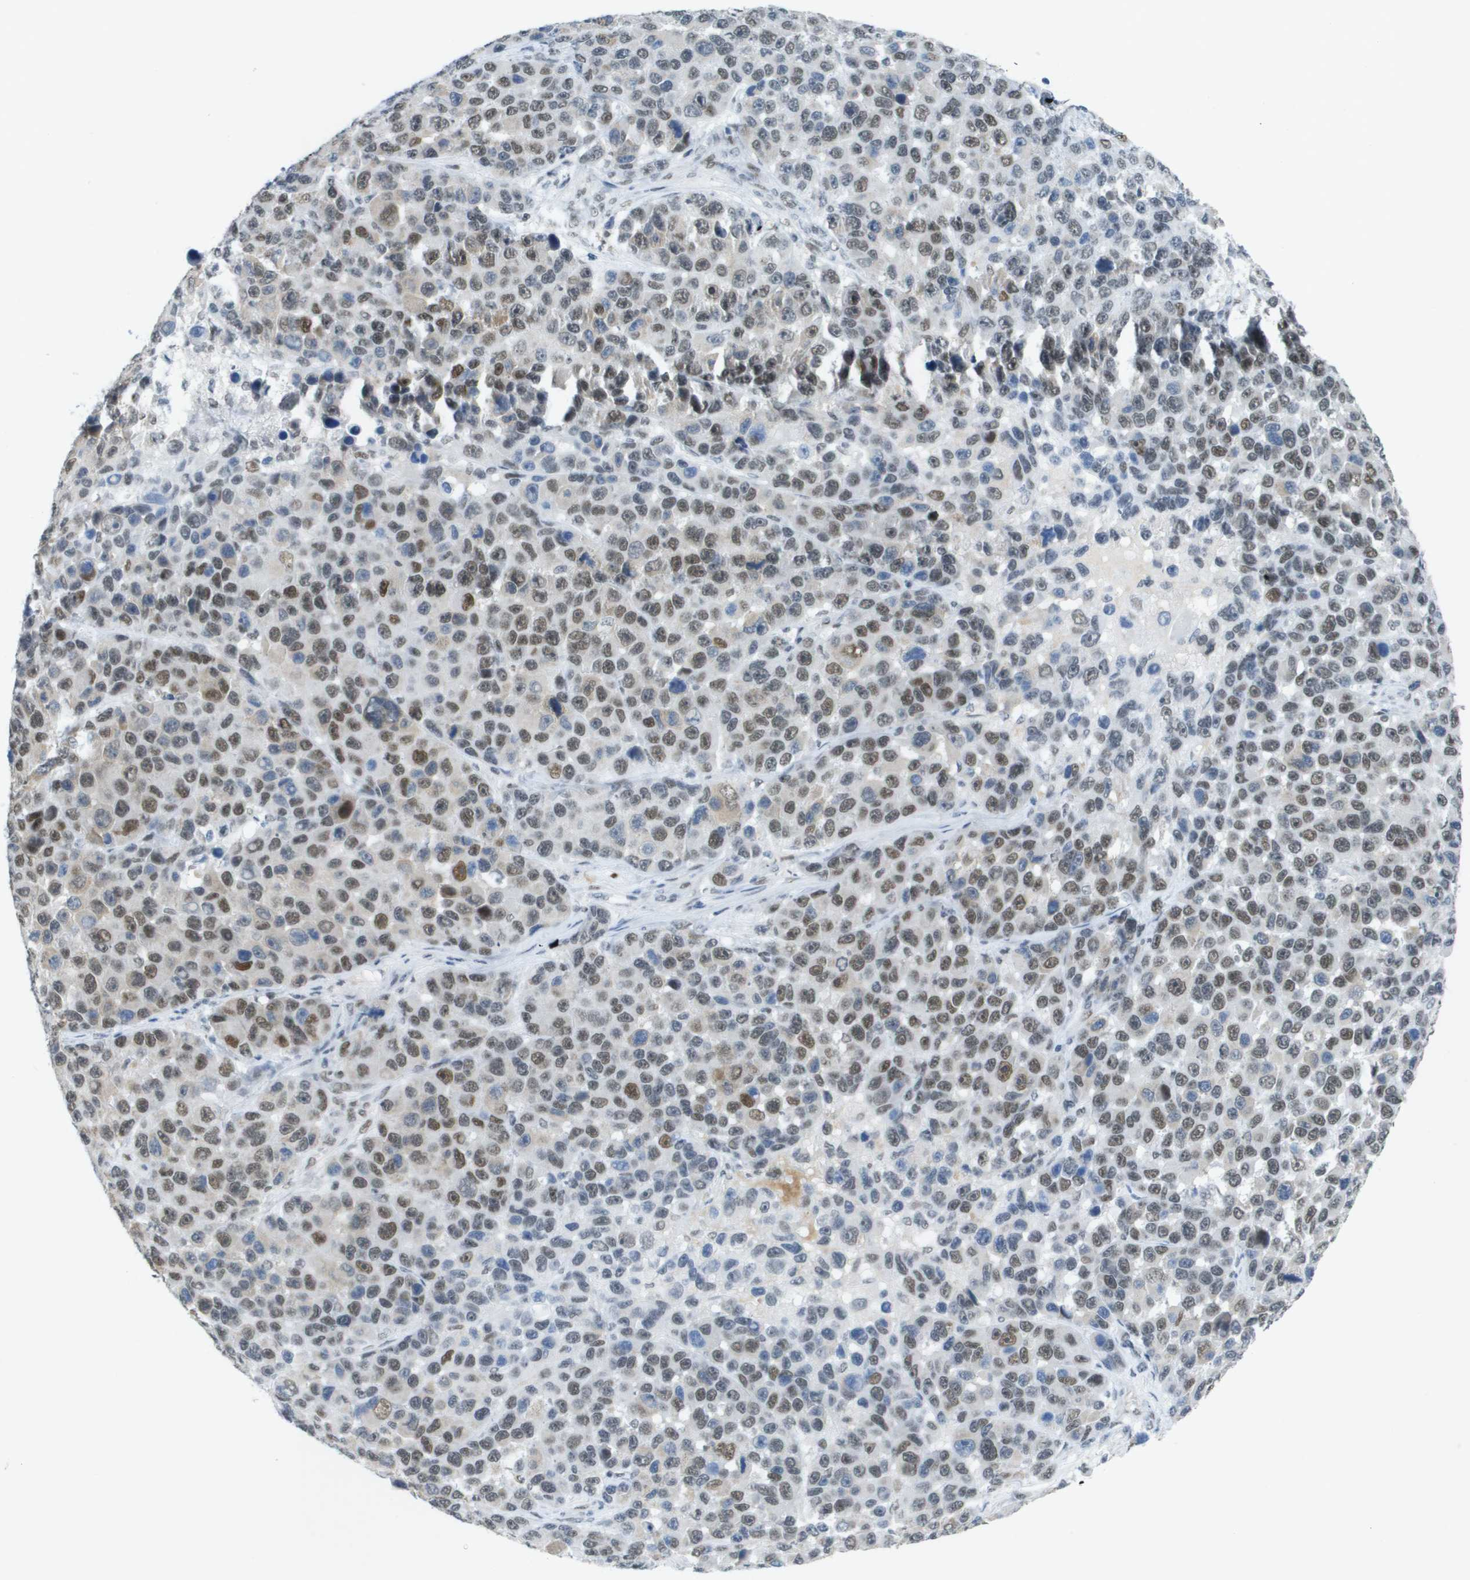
{"staining": {"intensity": "moderate", "quantity": "25%-75%", "location": "nuclear"}, "tissue": "melanoma", "cell_type": "Tumor cells", "image_type": "cancer", "snomed": [{"axis": "morphology", "description": "Malignant melanoma, NOS"}, {"axis": "topography", "description": "Skin"}], "caption": "An image of malignant melanoma stained for a protein exhibits moderate nuclear brown staining in tumor cells.", "gene": "TP53RK", "patient": {"sex": "male", "age": 53}}